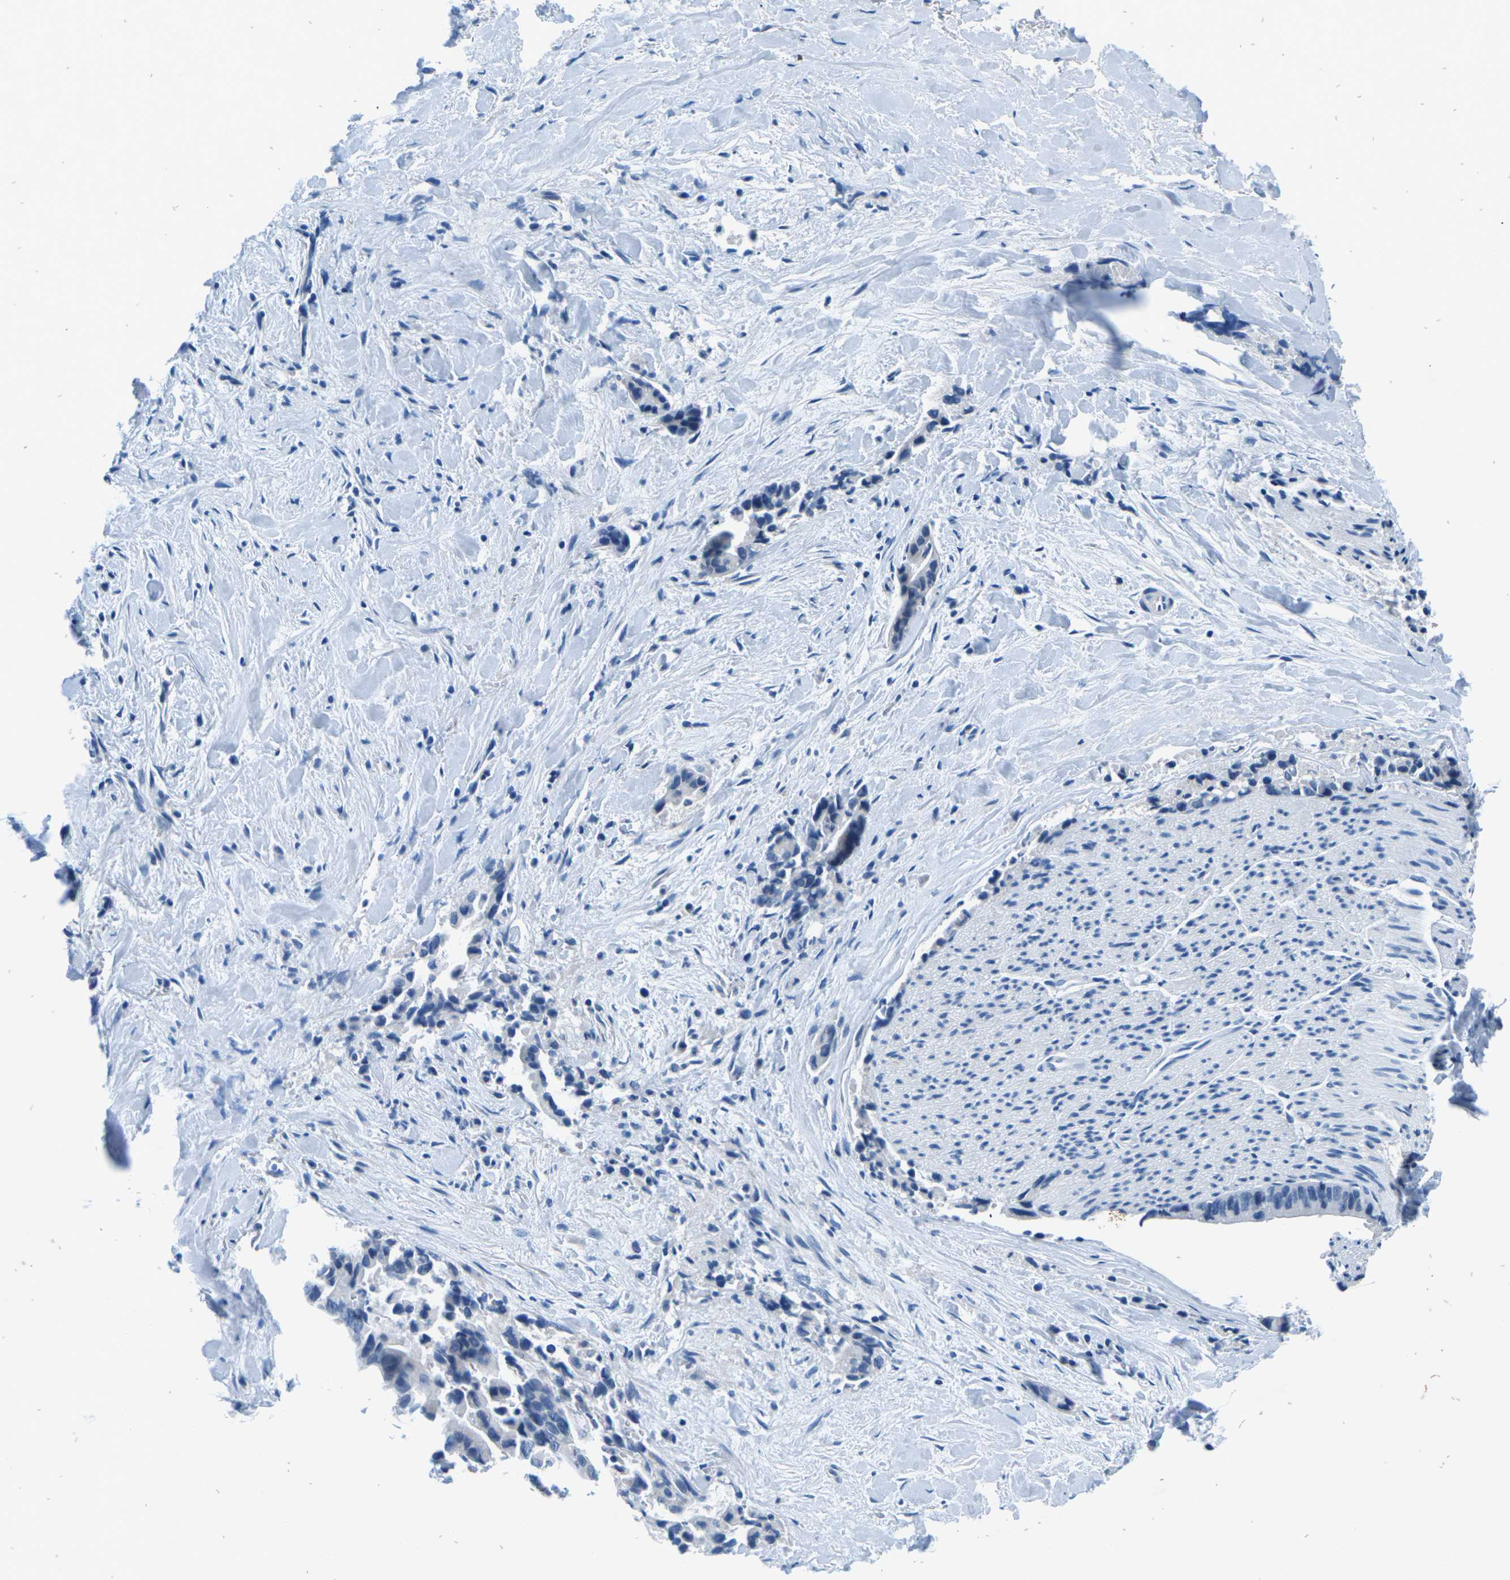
{"staining": {"intensity": "negative", "quantity": "none", "location": "none"}, "tissue": "liver cancer", "cell_type": "Tumor cells", "image_type": "cancer", "snomed": [{"axis": "morphology", "description": "Cholangiocarcinoma"}, {"axis": "topography", "description": "Liver"}], "caption": "Liver cancer was stained to show a protein in brown. There is no significant positivity in tumor cells. (DAB (3,3'-diaminobenzidine) immunohistochemistry visualized using brightfield microscopy, high magnification).", "gene": "UMOD", "patient": {"sex": "female", "age": 55}}